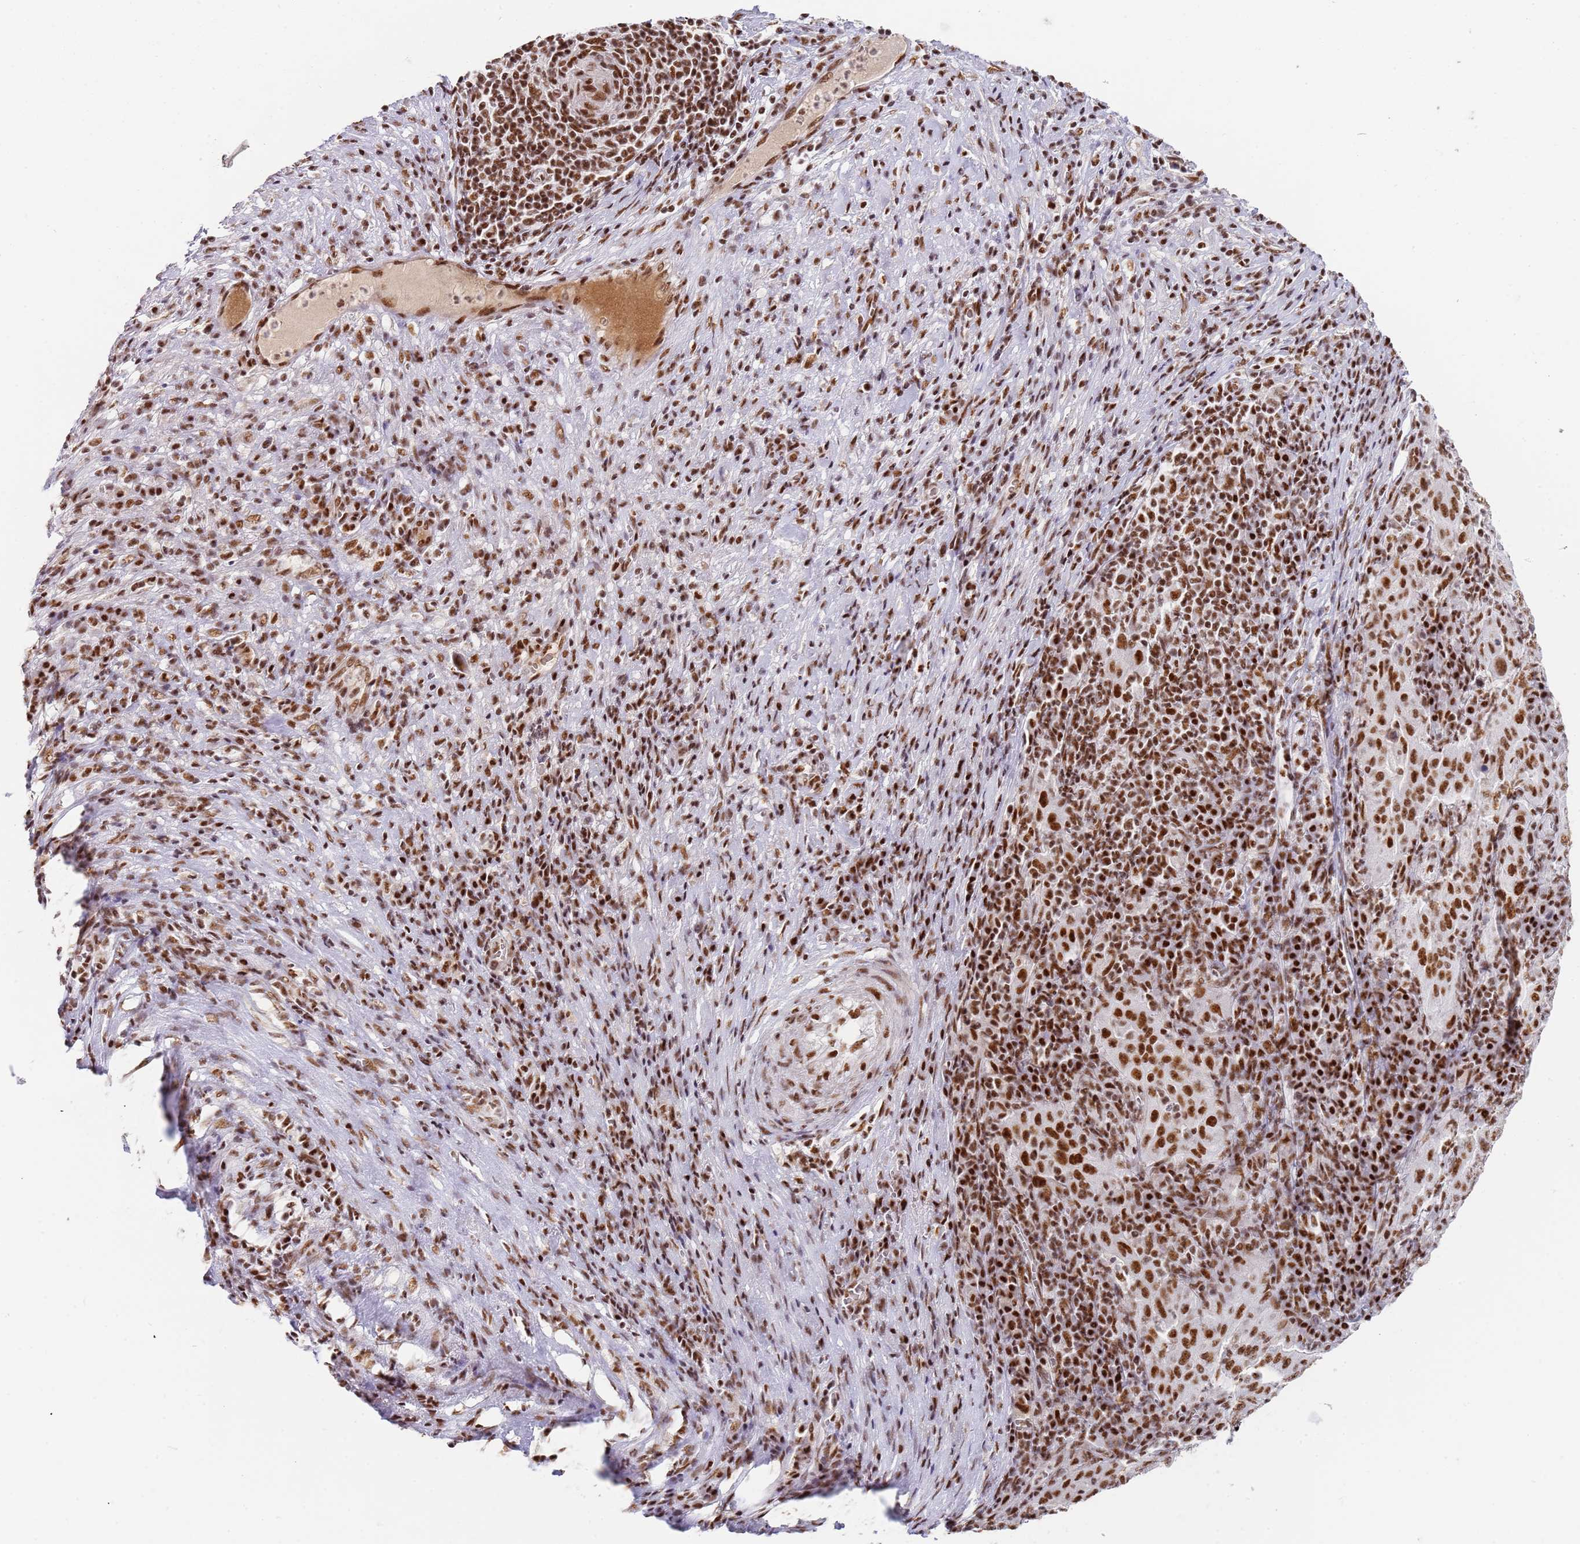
{"staining": {"intensity": "strong", "quantity": ">75%", "location": "nuclear"}, "tissue": "pancreatic cancer", "cell_type": "Tumor cells", "image_type": "cancer", "snomed": [{"axis": "morphology", "description": "Adenocarcinoma, NOS"}, {"axis": "topography", "description": "Pancreas"}], "caption": "Brown immunohistochemical staining in human pancreatic cancer (adenocarcinoma) demonstrates strong nuclear expression in approximately >75% of tumor cells.", "gene": "AKAP8L", "patient": {"sex": "male", "age": 63}}